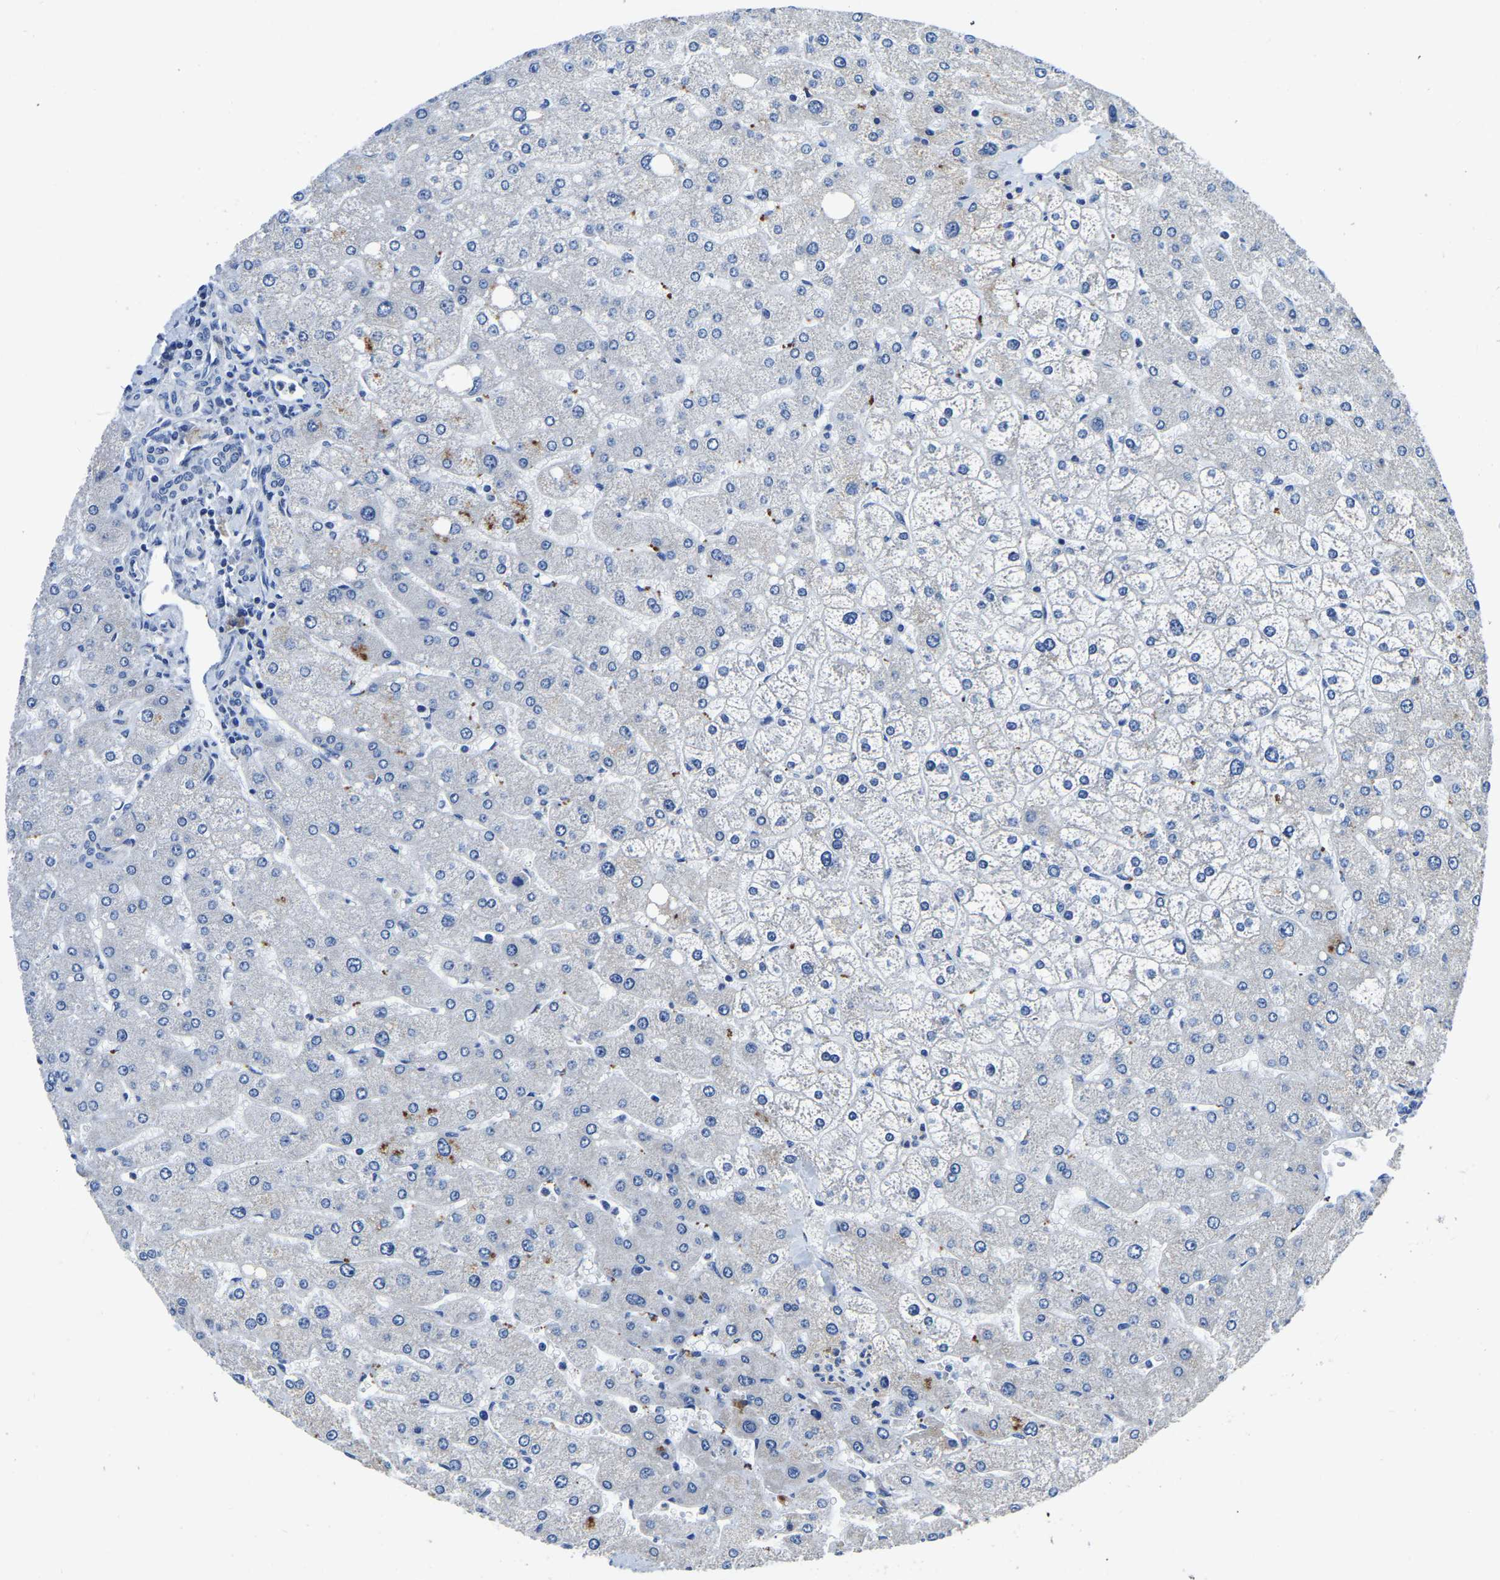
{"staining": {"intensity": "negative", "quantity": "none", "location": "none"}, "tissue": "liver", "cell_type": "Cholangiocytes", "image_type": "normal", "snomed": [{"axis": "morphology", "description": "Normal tissue, NOS"}, {"axis": "topography", "description": "Liver"}], "caption": "Liver was stained to show a protein in brown. There is no significant positivity in cholangiocytes. (DAB IHC, high magnification).", "gene": "FGD5", "patient": {"sex": "male", "age": 55}}